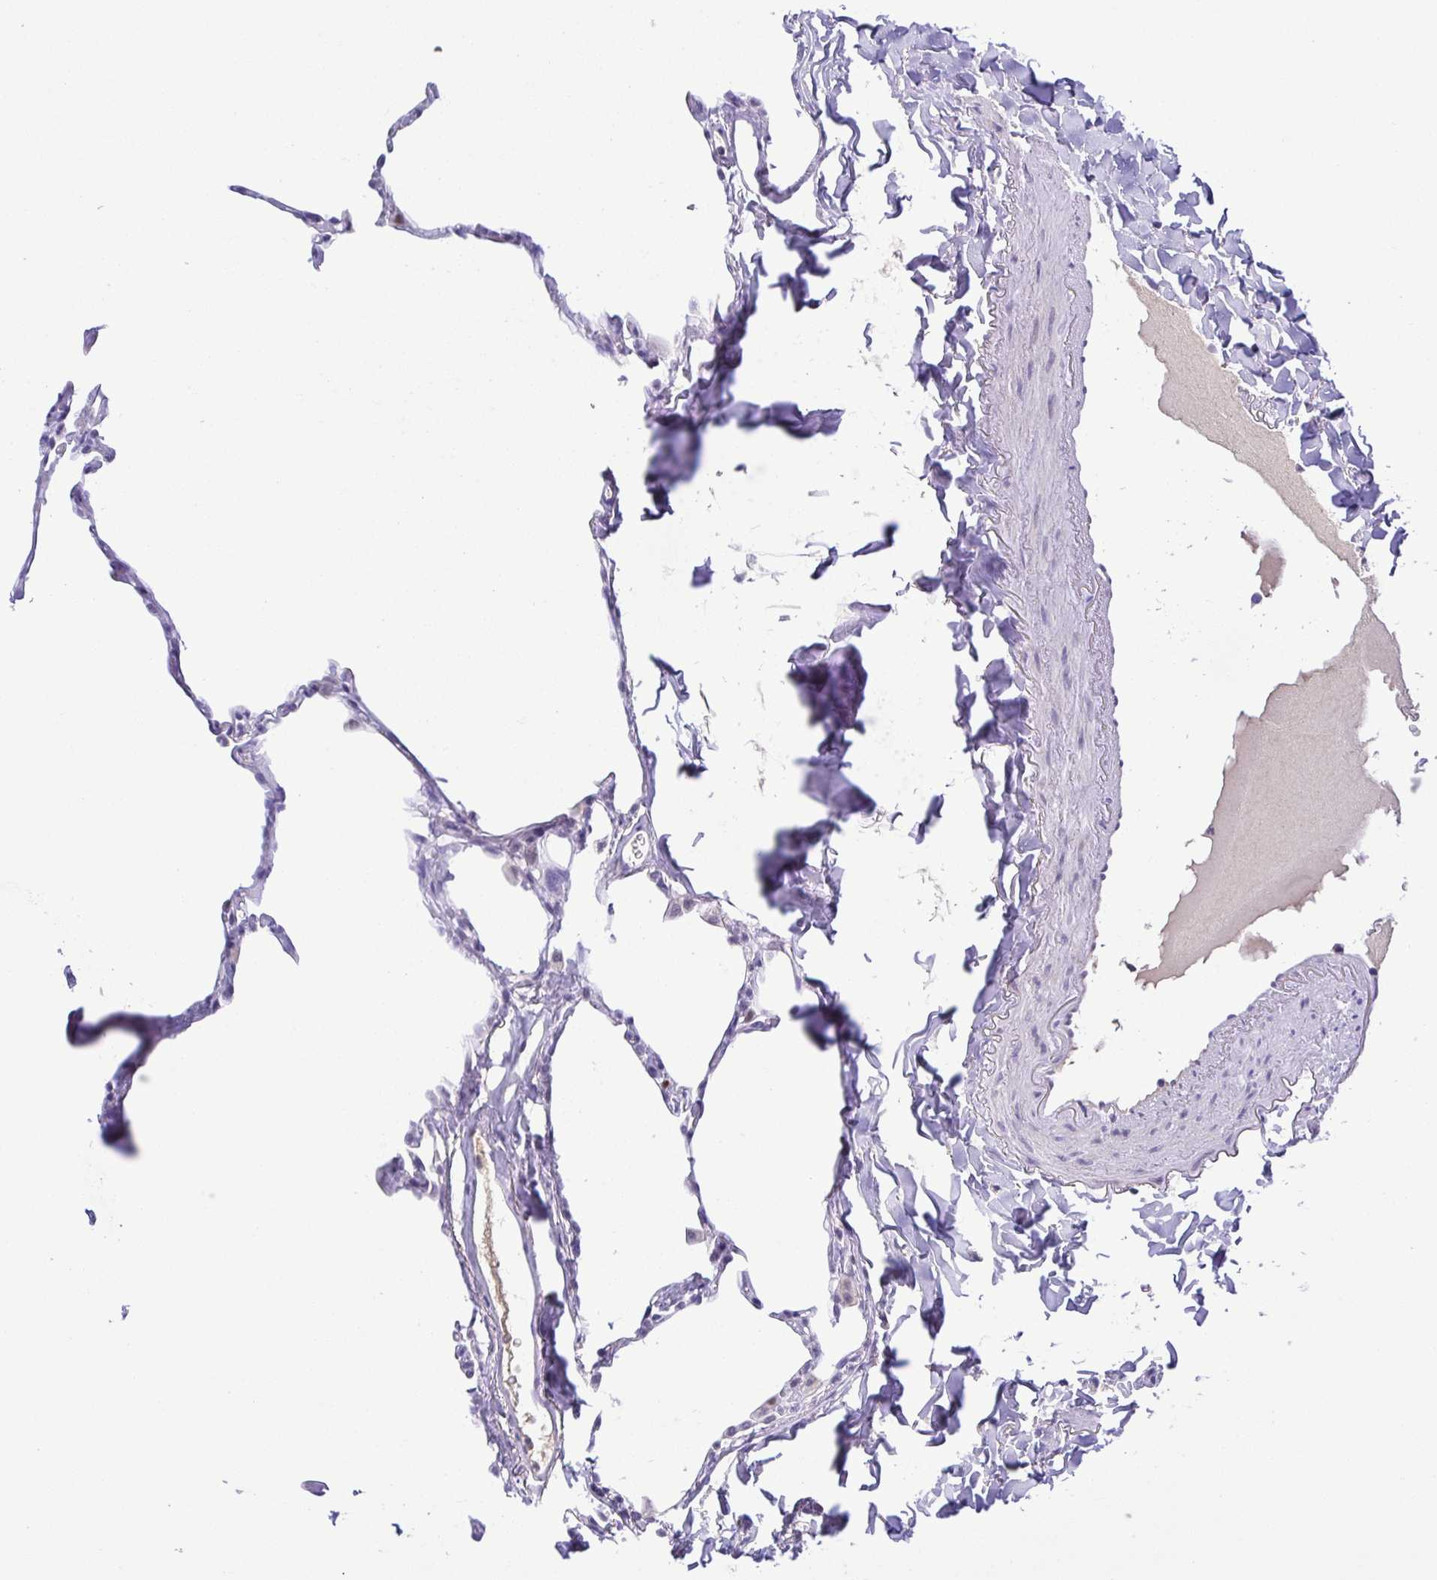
{"staining": {"intensity": "negative", "quantity": "none", "location": "none"}, "tissue": "lung", "cell_type": "Alveolar cells", "image_type": "normal", "snomed": [{"axis": "morphology", "description": "Normal tissue, NOS"}, {"axis": "topography", "description": "Lung"}], "caption": "A high-resolution photomicrograph shows immunohistochemistry staining of normal lung, which demonstrates no significant positivity in alveolar cells.", "gene": "TIPIN", "patient": {"sex": "male", "age": 65}}